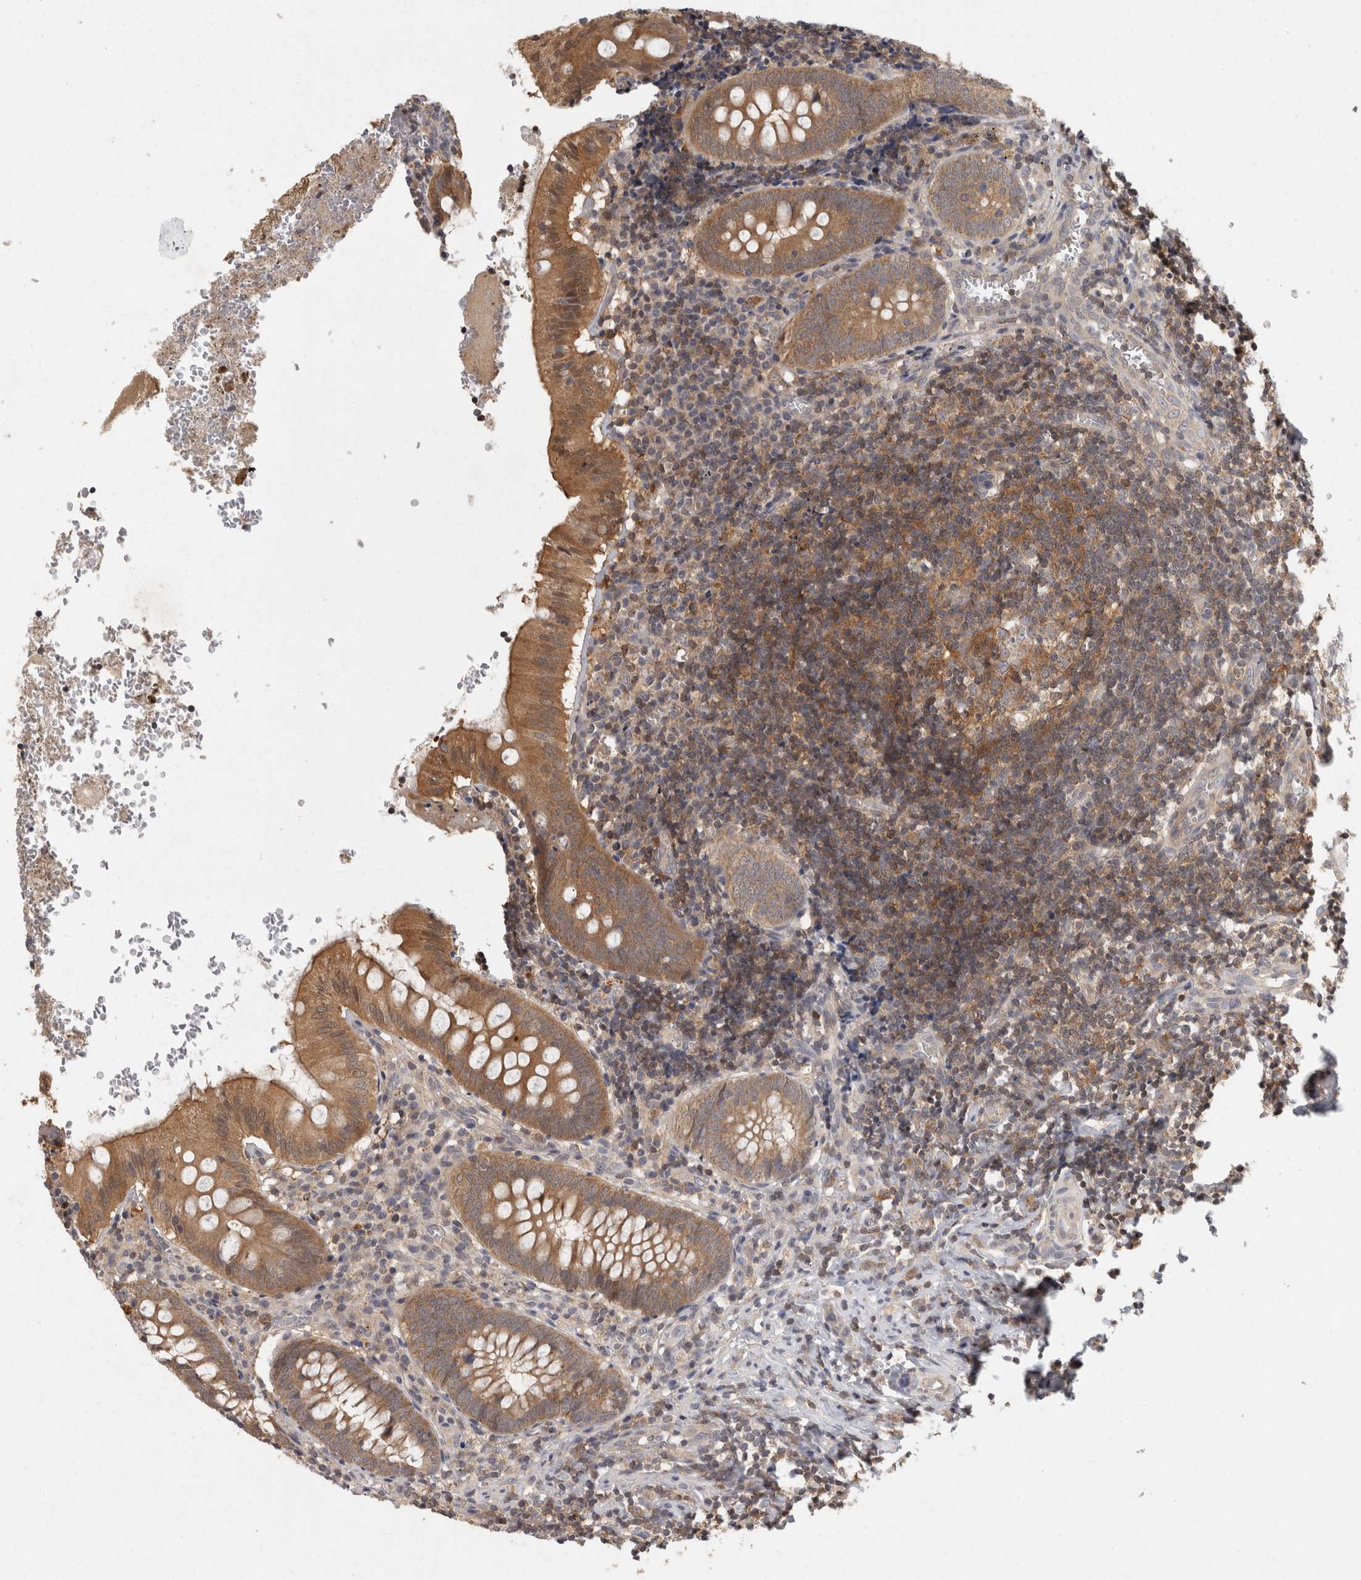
{"staining": {"intensity": "moderate", "quantity": ">75%", "location": "cytoplasmic/membranous"}, "tissue": "appendix", "cell_type": "Glandular cells", "image_type": "normal", "snomed": [{"axis": "morphology", "description": "Normal tissue, NOS"}, {"axis": "topography", "description": "Appendix"}], "caption": "This is an image of immunohistochemistry staining of unremarkable appendix, which shows moderate positivity in the cytoplasmic/membranous of glandular cells.", "gene": "ACAT2", "patient": {"sex": "male", "age": 8}}